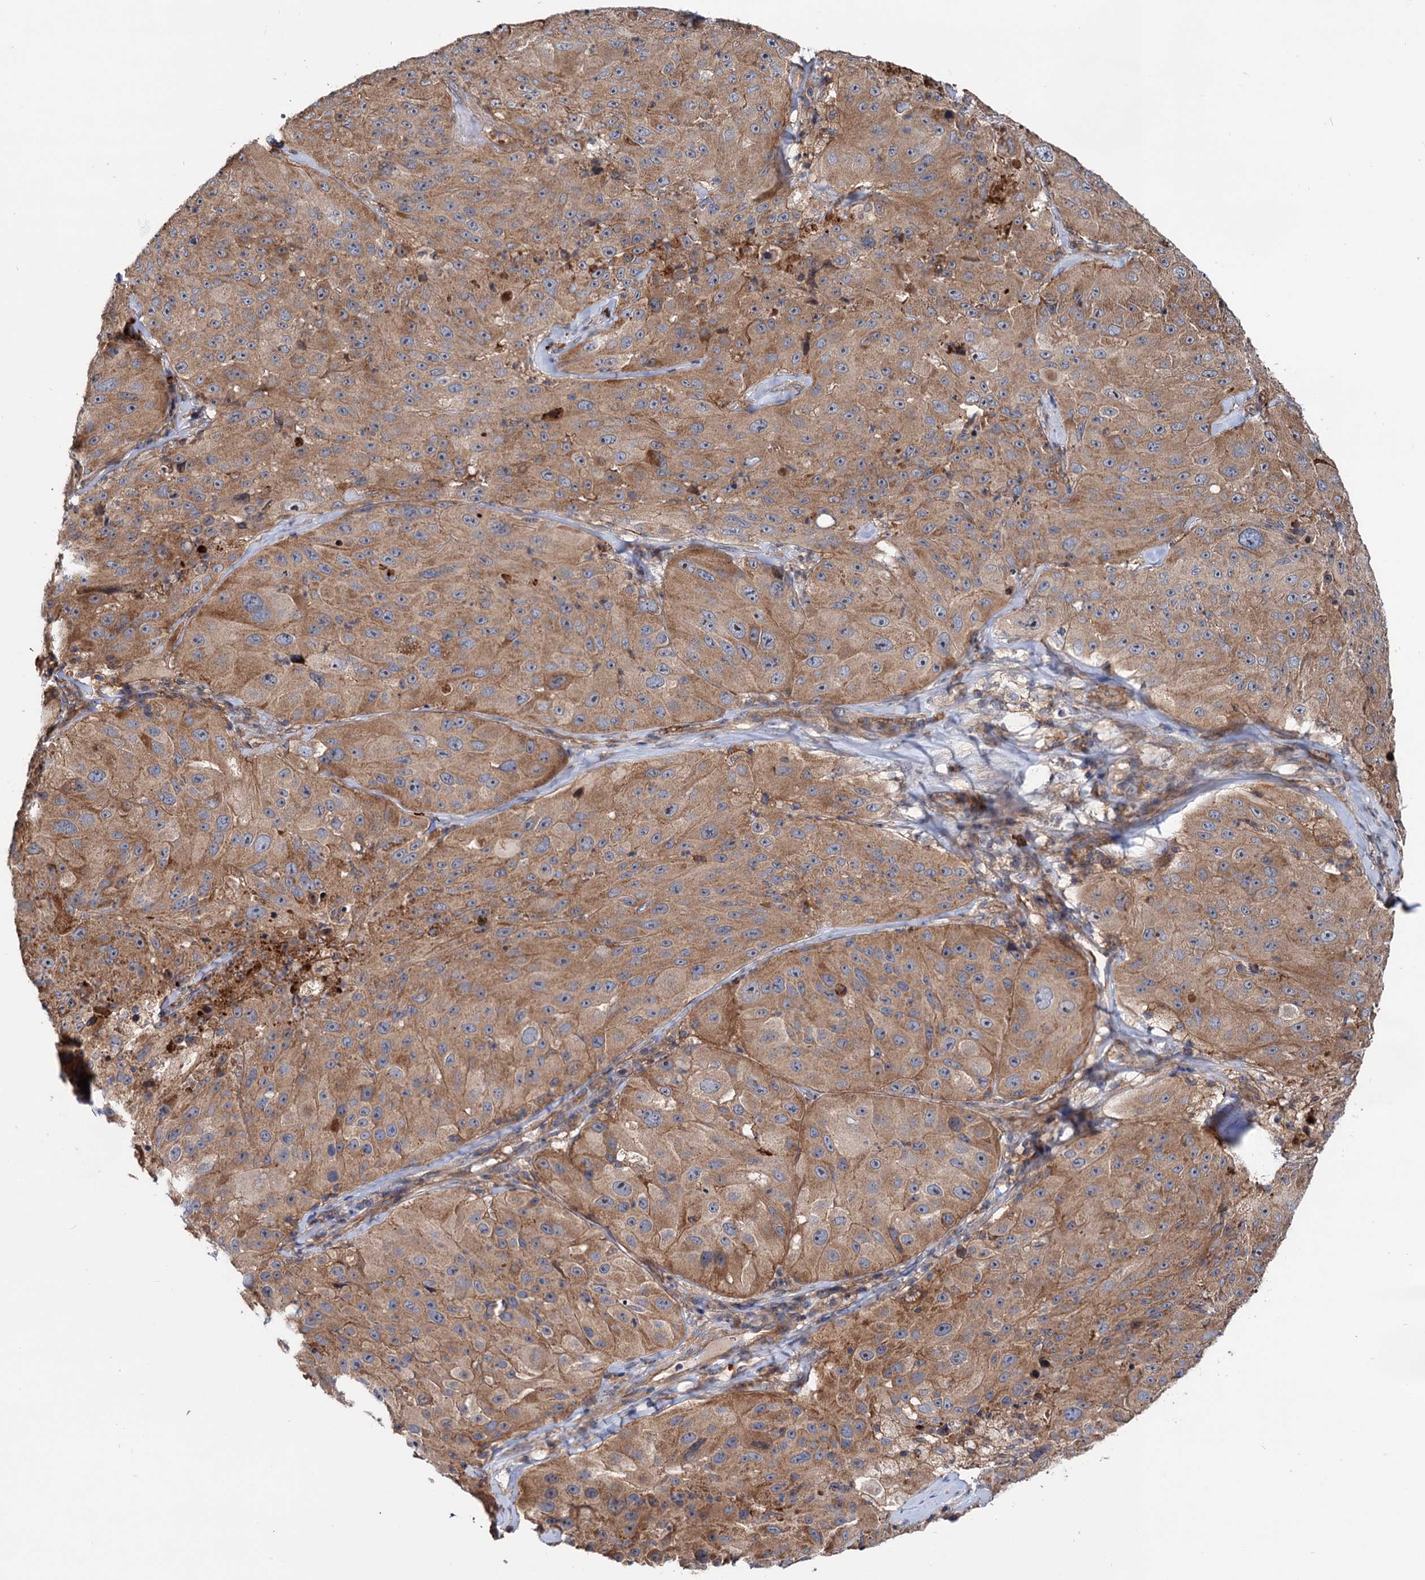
{"staining": {"intensity": "moderate", "quantity": ">75%", "location": "cytoplasmic/membranous"}, "tissue": "melanoma", "cell_type": "Tumor cells", "image_type": "cancer", "snomed": [{"axis": "morphology", "description": "Malignant melanoma, Metastatic site"}, {"axis": "topography", "description": "Lymph node"}], "caption": "A micrograph of human melanoma stained for a protein displays moderate cytoplasmic/membranous brown staining in tumor cells.", "gene": "RNF111", "patient": {"sex": "male", "age": 62}}